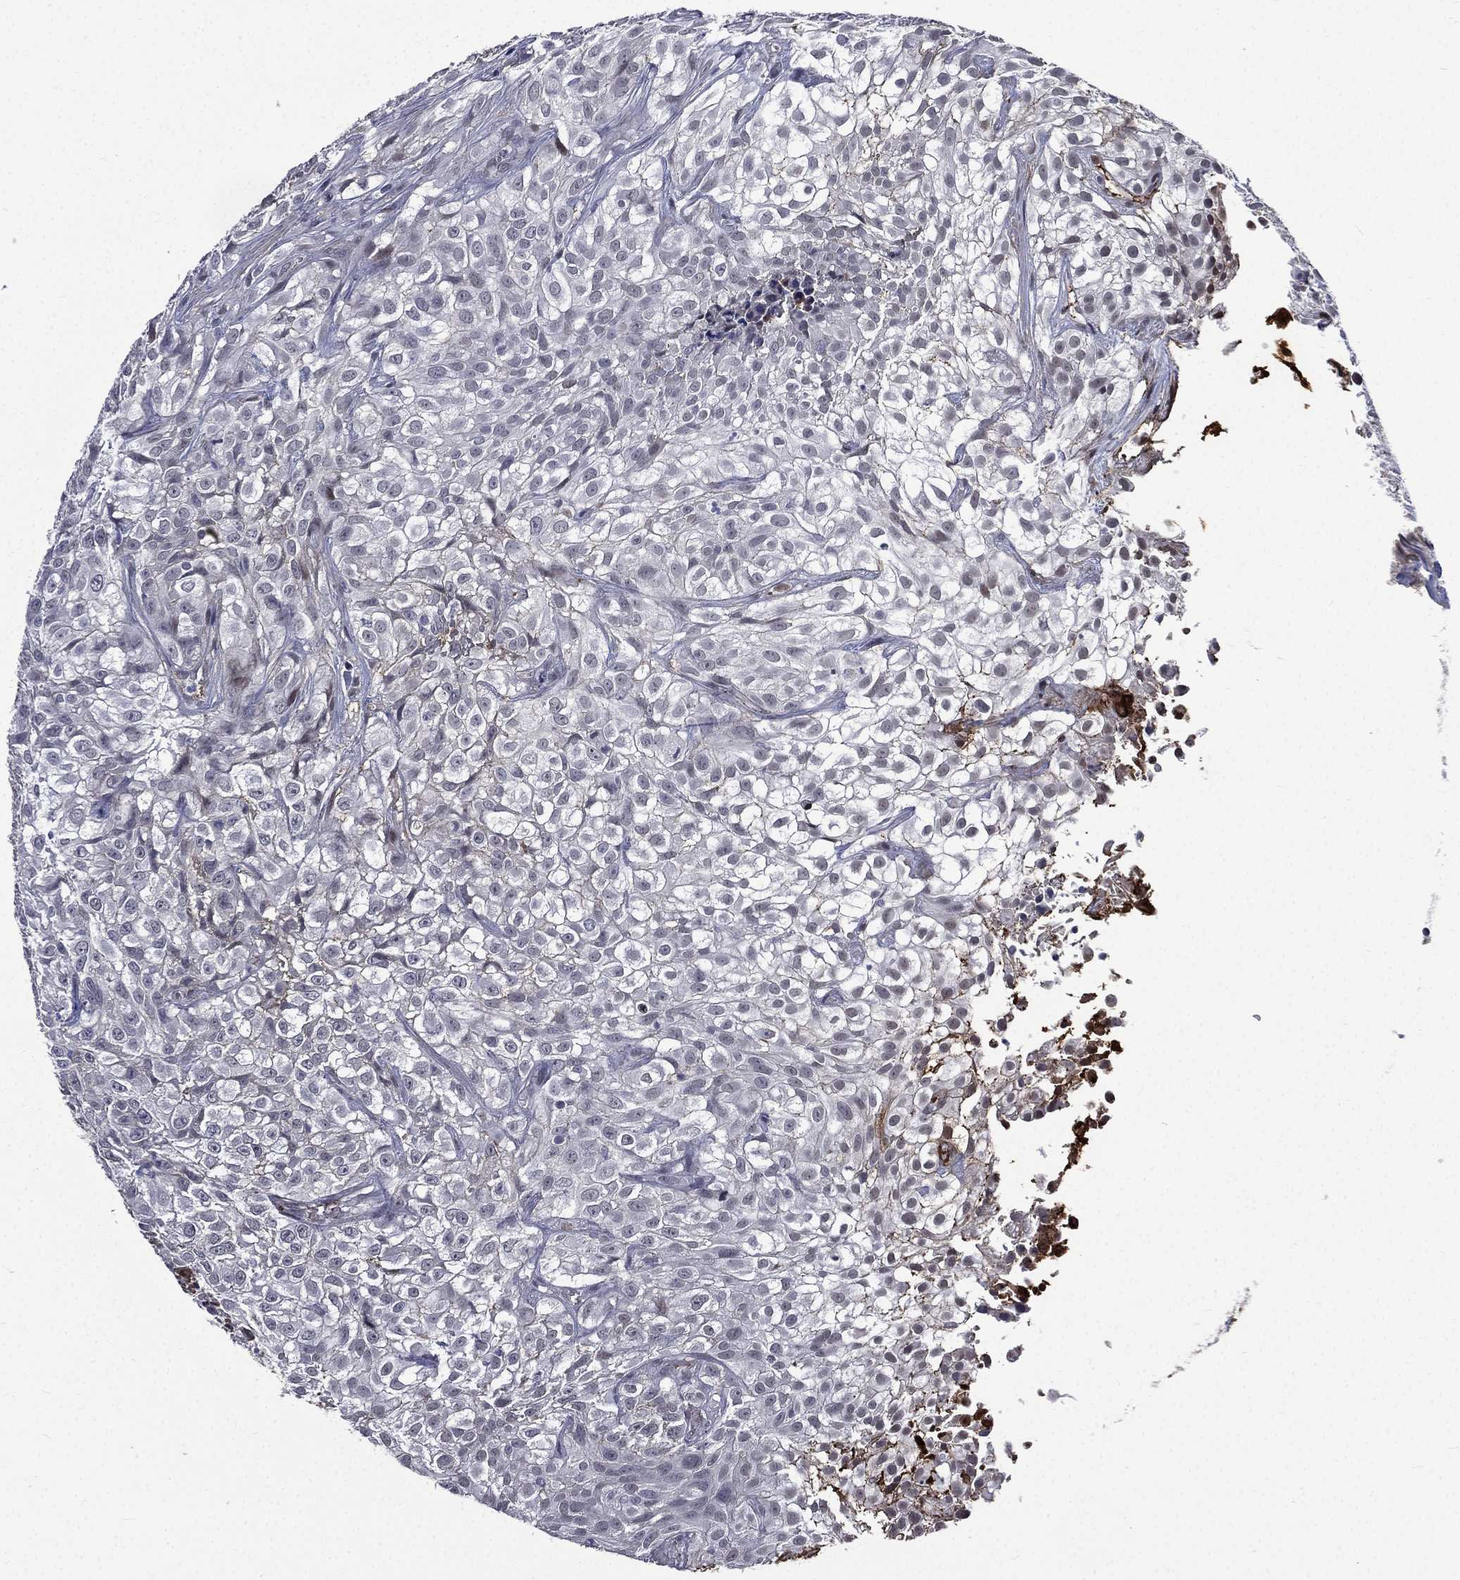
{"staining": {"intensity": "negative", "quantity": "none", "location": "none"}, "tissue": "urothelial cancer", "cell_type": "Tumor cells", "image_type": "cancer", "snomed": [{"axis": "morphology", "description": "Urothelial carcinoma, High grade"}, {"axis": "topography", "description": "Urinary bladder"}], "caption": "High power microscopy image of an immunohistochemistry image of urothelial cancer, revealing no significant positivity in tumor cells.", "gene": "FGG", "patient": {"sex": "male", "age": 56}}